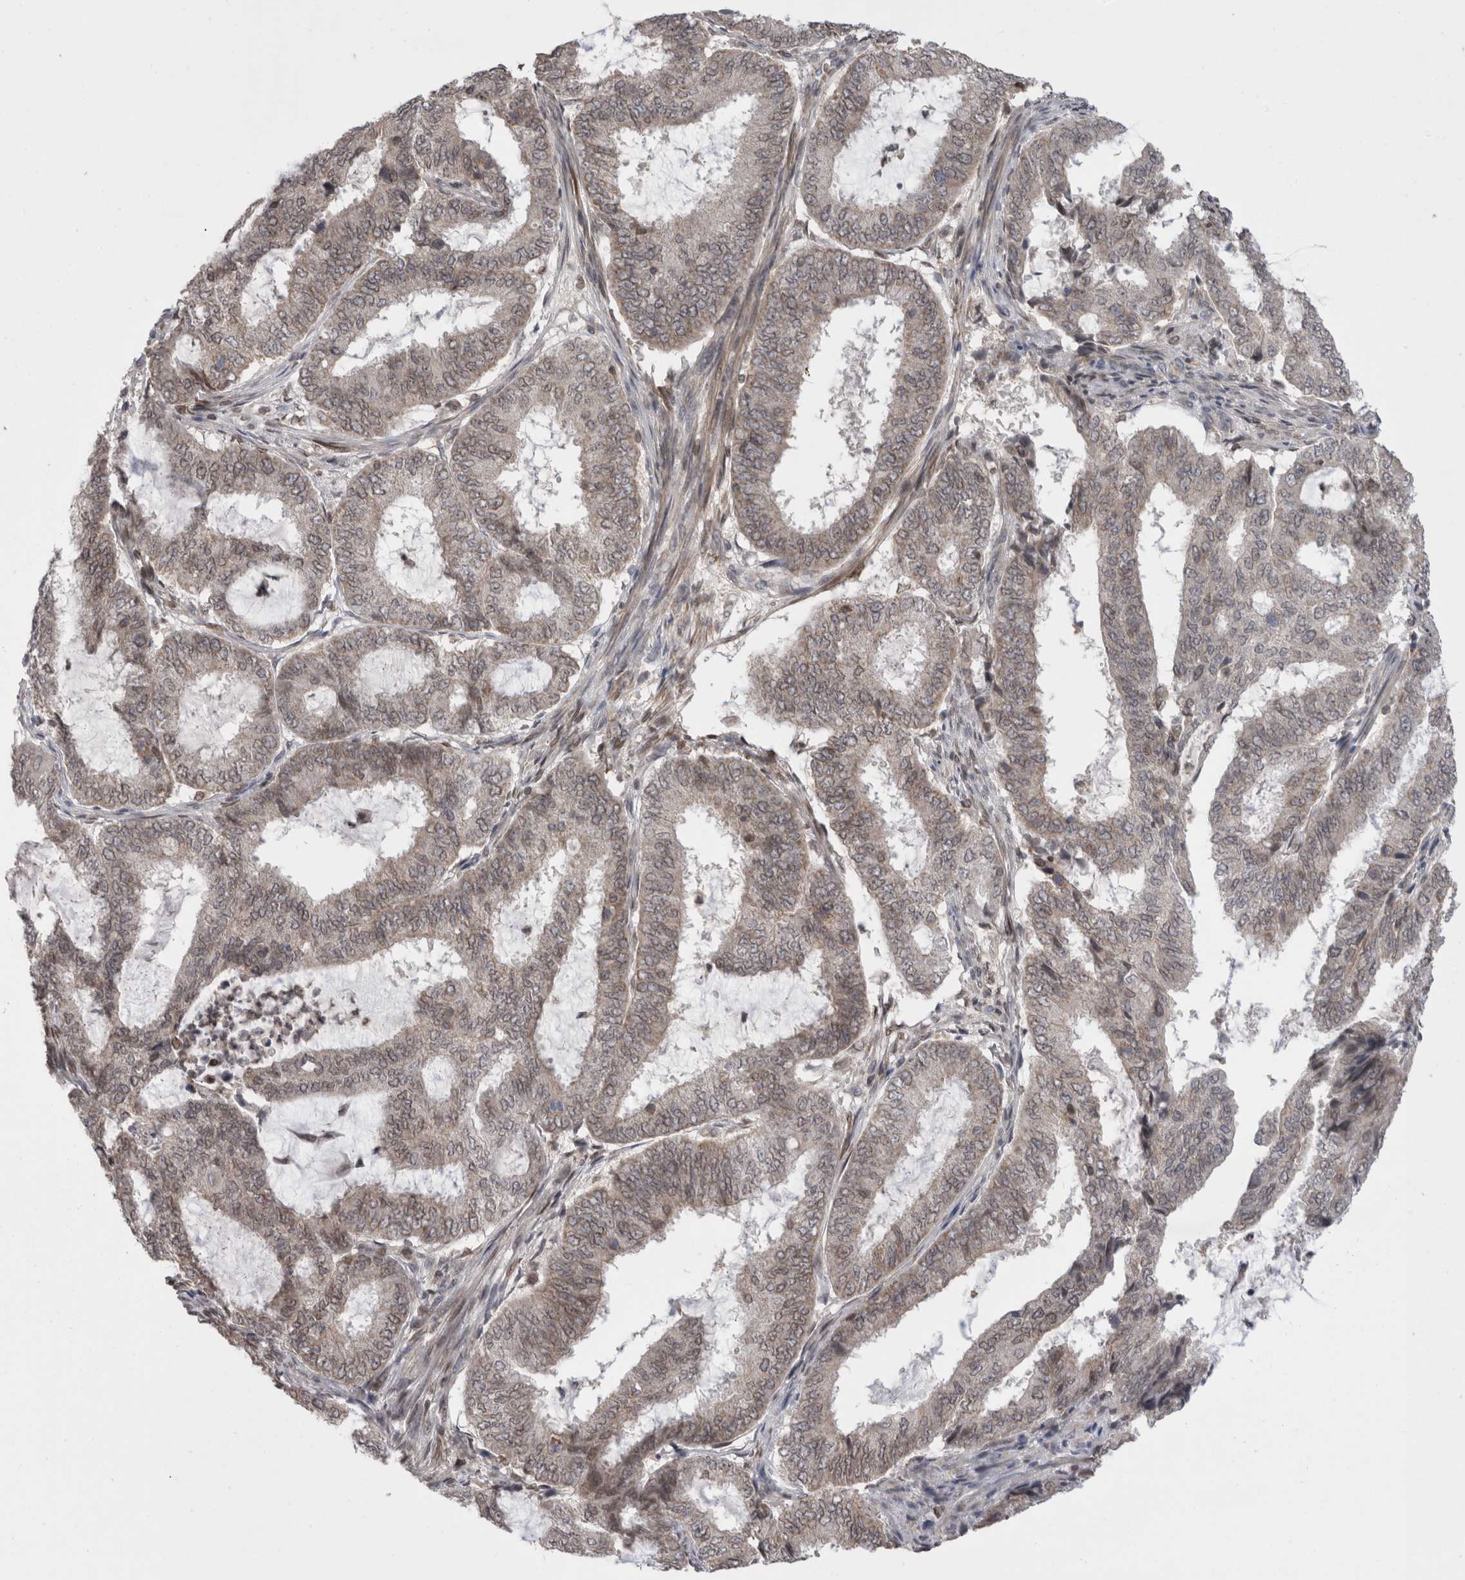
{"staining": {"intensity": "weak", "quantity": "<25%", "location": "nuclear"}, "tissue": "endometrial cancer", "cell_type": "Tumor cells", "image_type": "cancer", "snomed": [{"axis": "morphology", "description": "Adenocarcinoma, NOS"}, {"axis": "topography", "description": "Endometrium"}], "caption": "High power microscopy histopathology image of an IHC image of adenocarcinoma (endometrial), revealing no significant positivity in tumor cells.", "gene": "DARS2", "patient": {"sex": "female", "age": 51}}